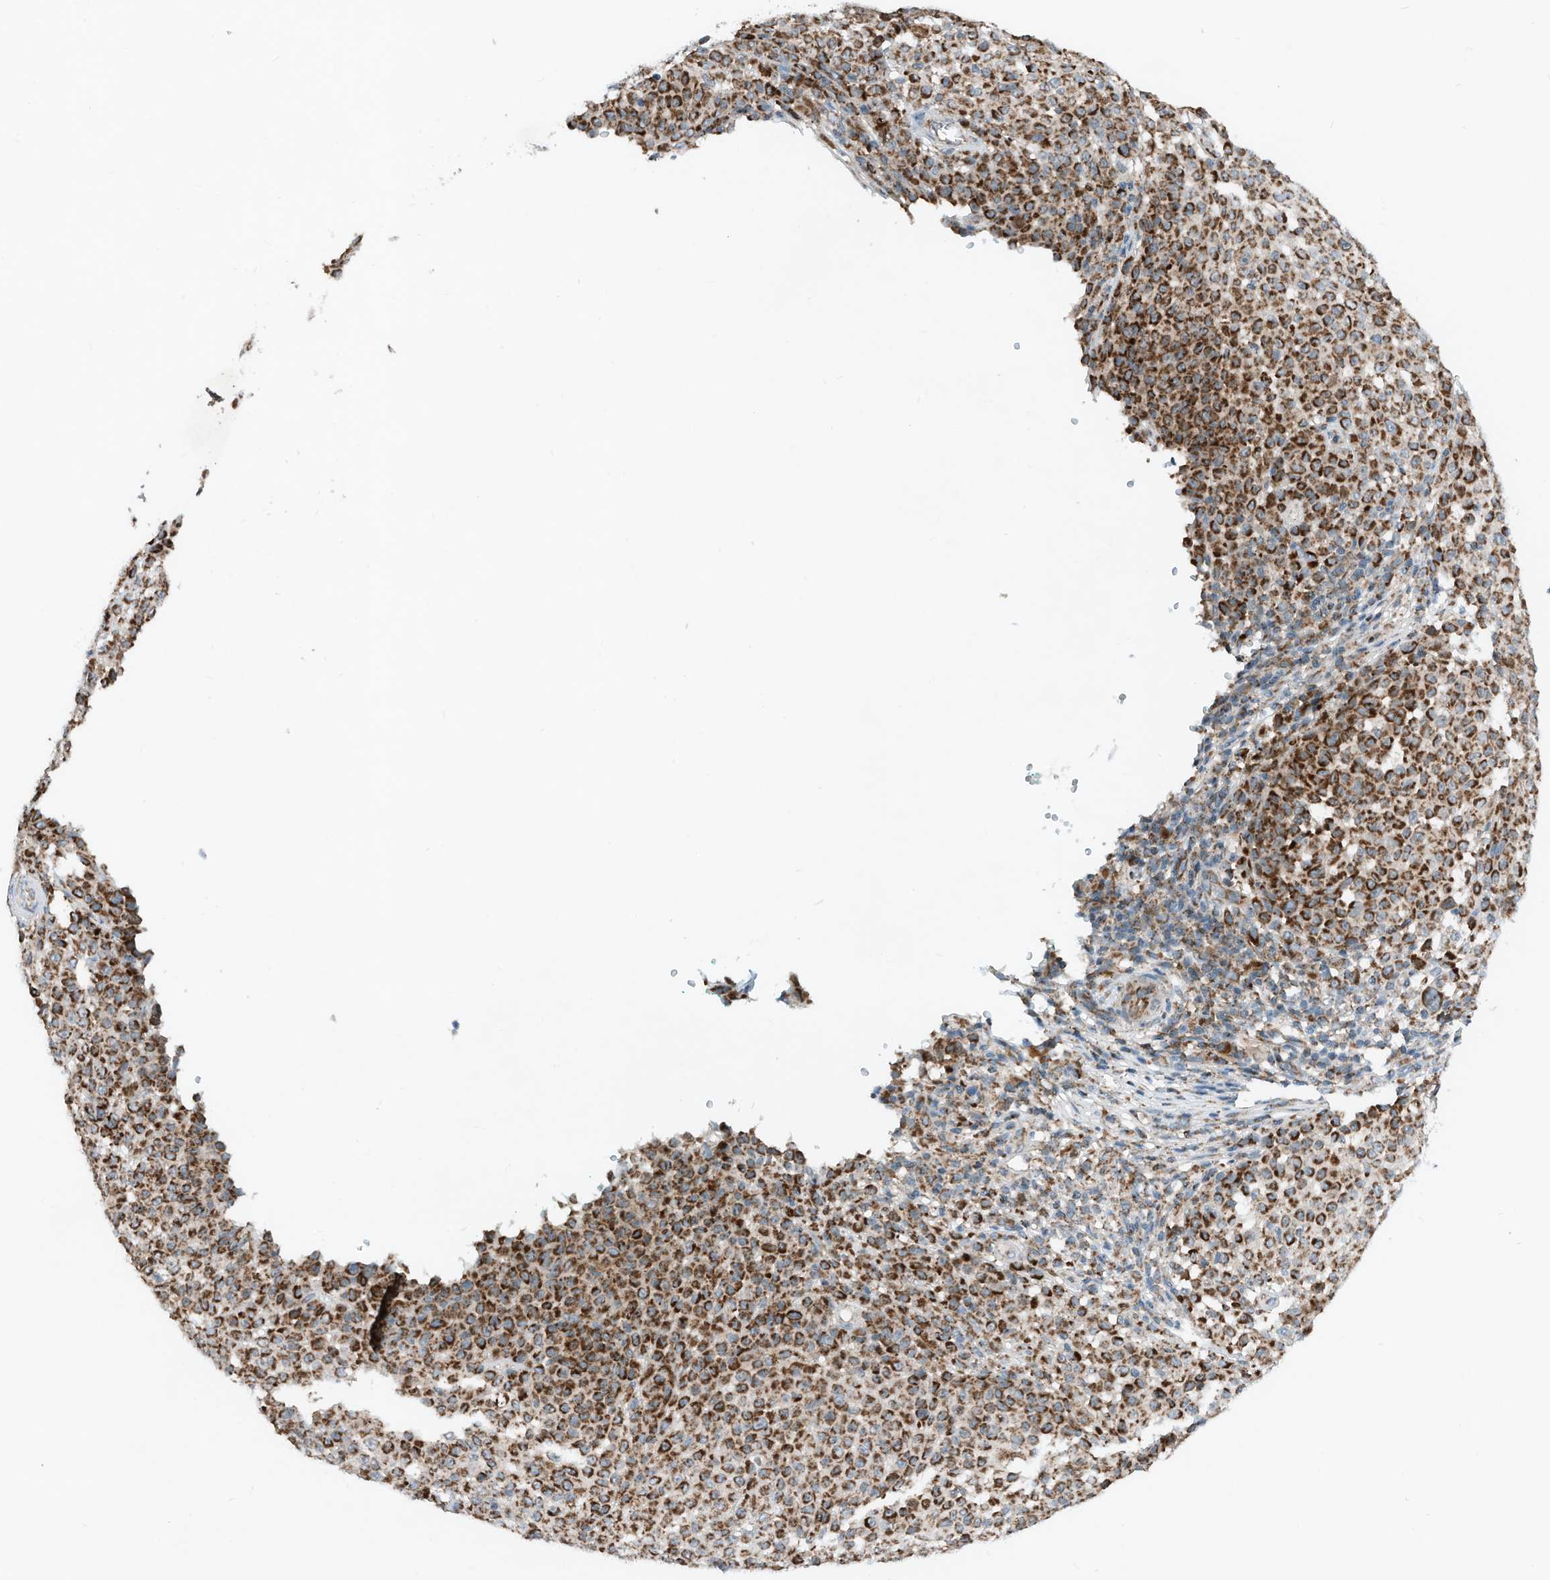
{"staining": {"intensity": "strong", "quantity": ">75%", "location": "cytoplasmic/membranous"}, "tissue": "melanoma", "cell_type": "Tumor cells", "image_type": "cancer", "snomed": [{"axis": "morphology", "description": "Malignant melanoma, NOS"}, {"axis": "topography", "description": "Skin"}], "caption": "IHC photomicrograph of melanoma stained for a protein (brown), which reveals high levels of strong cytoplasmic/membranous expression in about >75% of tumor cells.", "gene": "RMND1", "patient": {"sex": "female", "age": 94}}